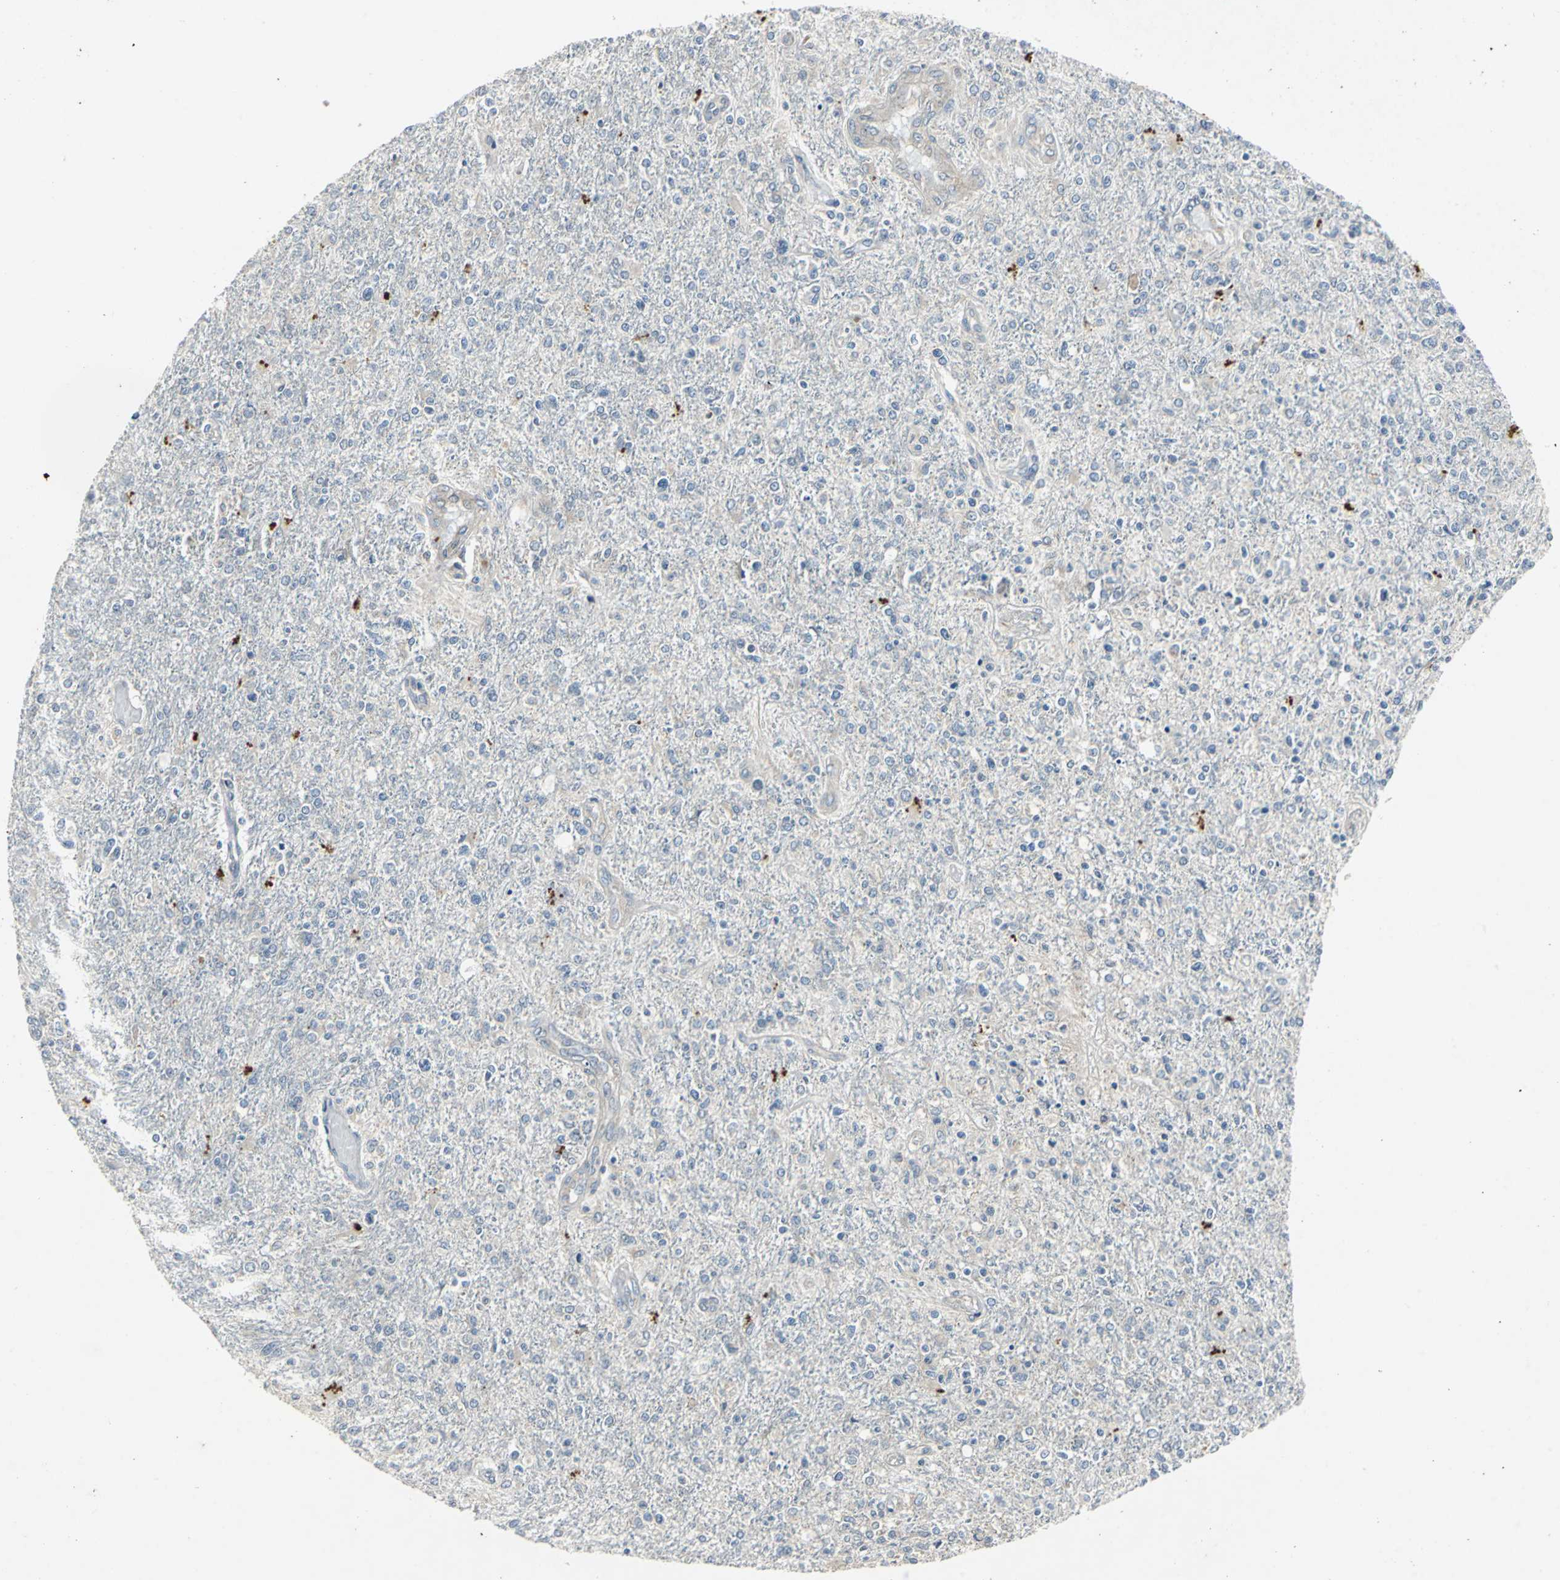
{"staining": {"intensity": "weak", "quantity": "<25%", "location": "cytoplasmic/membranous"}, "tissue": "glioma", "cell_type": "Tumor cells", "image_type": "cancer", "snomed": [{"axis": "morphology", "description": "Glioma, malignant, High grade"}, {"axis": "topography", "description": "Cerebral cortex"}], "caption": "DAB immunohistochemical staining of high-grade glioma (malignant) demonstrates no significant expression in tumor cells.", "gene": "SLC2A13", "patient": {"sex": "male", "age": 76}}